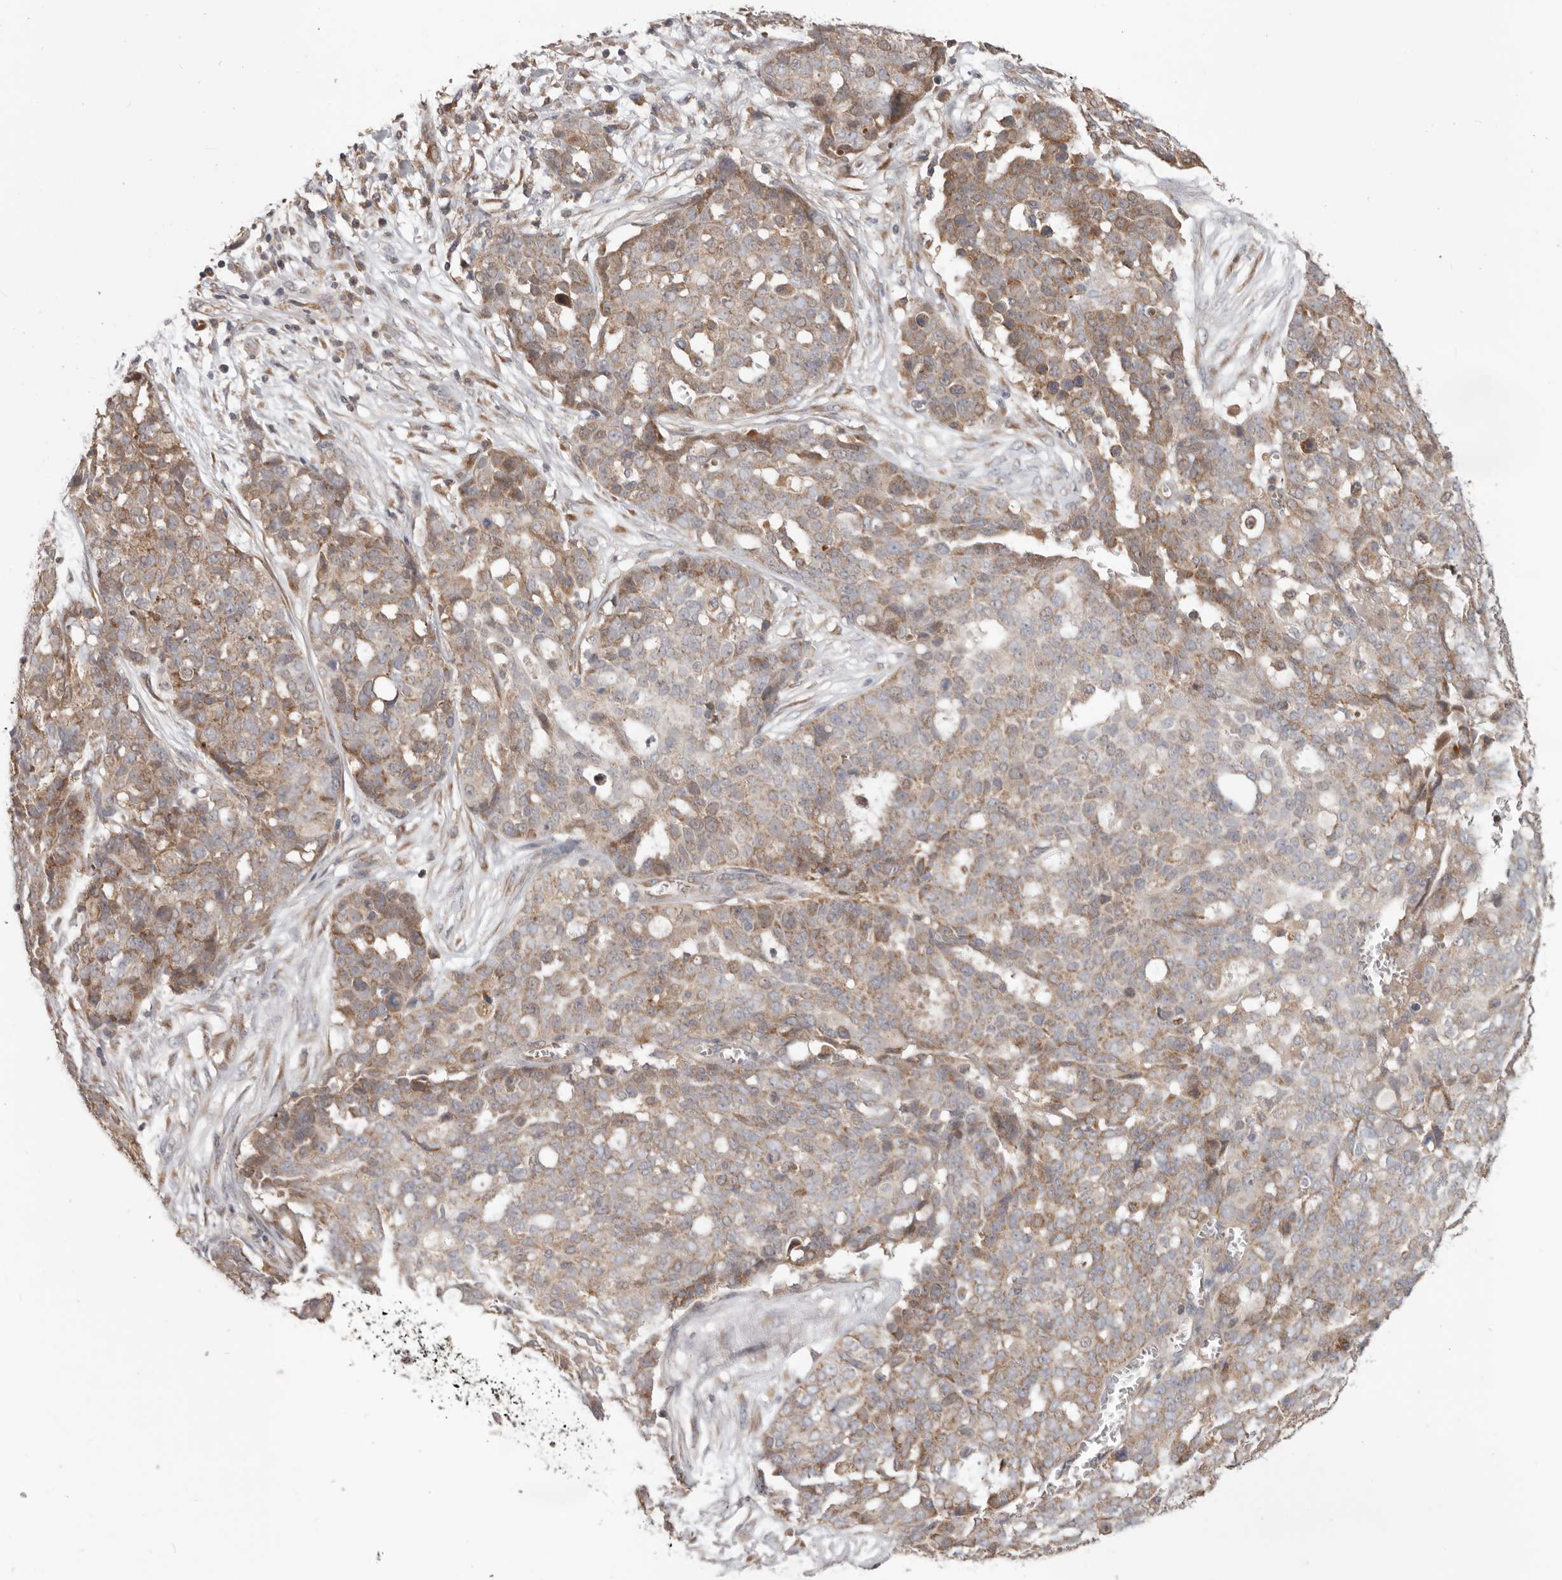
{"staining": {"intensity": "moderate", "quantity": ">75%", "location": "cytoplasmic/membranous"}, "tissue": "ovarian cancer", "cell_type": "Tumor cells", "image_type": "cancer", "snomed": [{"axis": "morphology", "description": "Cystadenocarcinoma, serous, NOS"}, {"axis": "topography", "description": "Soft tissue"}, {"axis": "topography", "description": "Ovary"}], "caption": "Immunohistochemical staining of human serous cystadenocarcinoma (ovarian) shows medium levels of moderate cytoplasmic/membranous staining in about >75% of tumor cells.", "gene": "LRP6", "patient": {"sex": "female", "age": 57}}